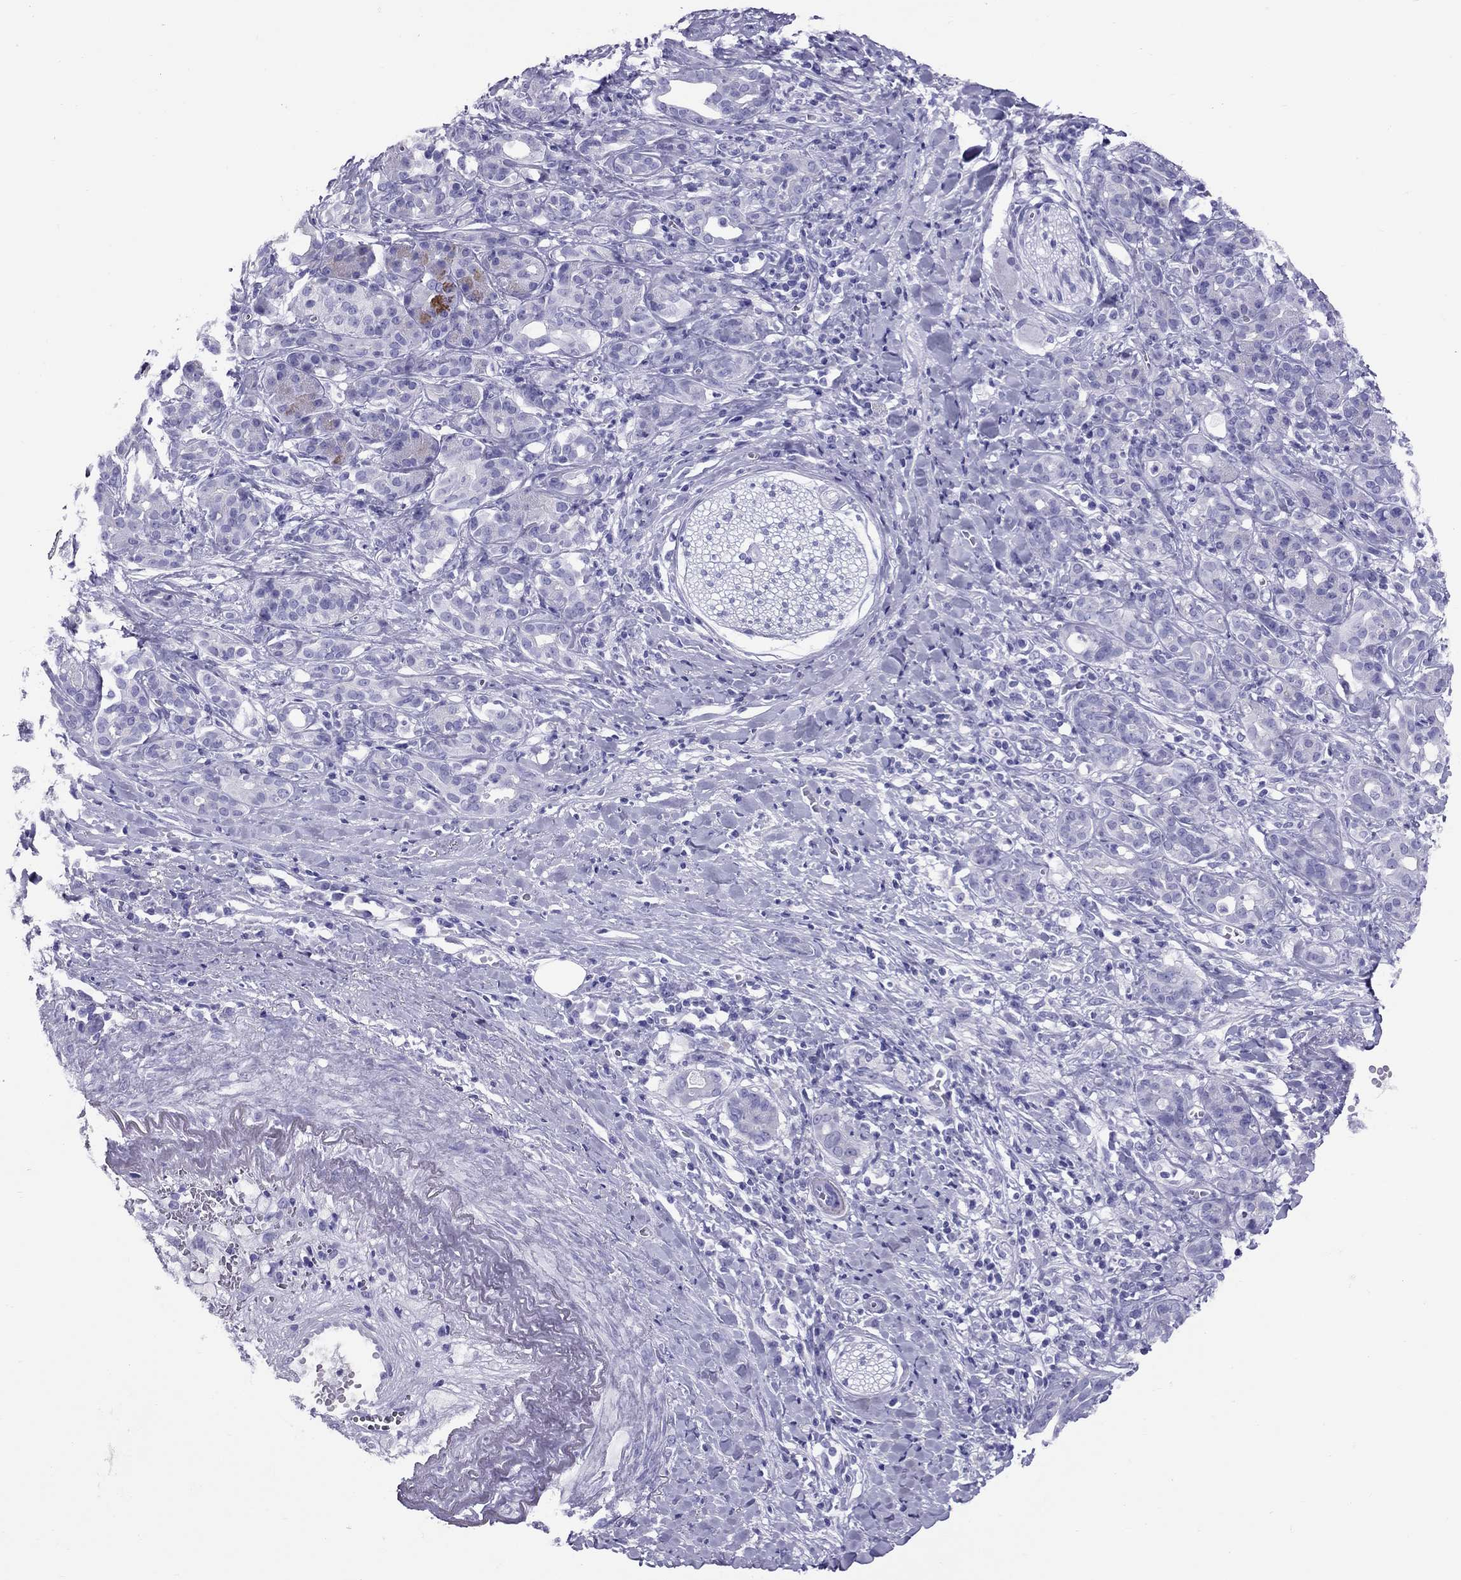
{"staining": {"intensity": "negative", "quantity": "none", "location": "none"}, "tissue": "pancreatic cancer", "cell_type": "Tumor cells", "image_type": "cancer", "snomed": [{"axis": "morphology", "description": "Adenocarcinoma, NOS"}, {"axis": "topography", "description": "Pancreas"}], "caption": "High power microscopy micrograph of an immunohistochemistry micrograph of pancreatic cancer, revealing no significant expression in tumor cells.", "gene": "AVPR1B", "patient": {"sex": "male", "age": 61}}